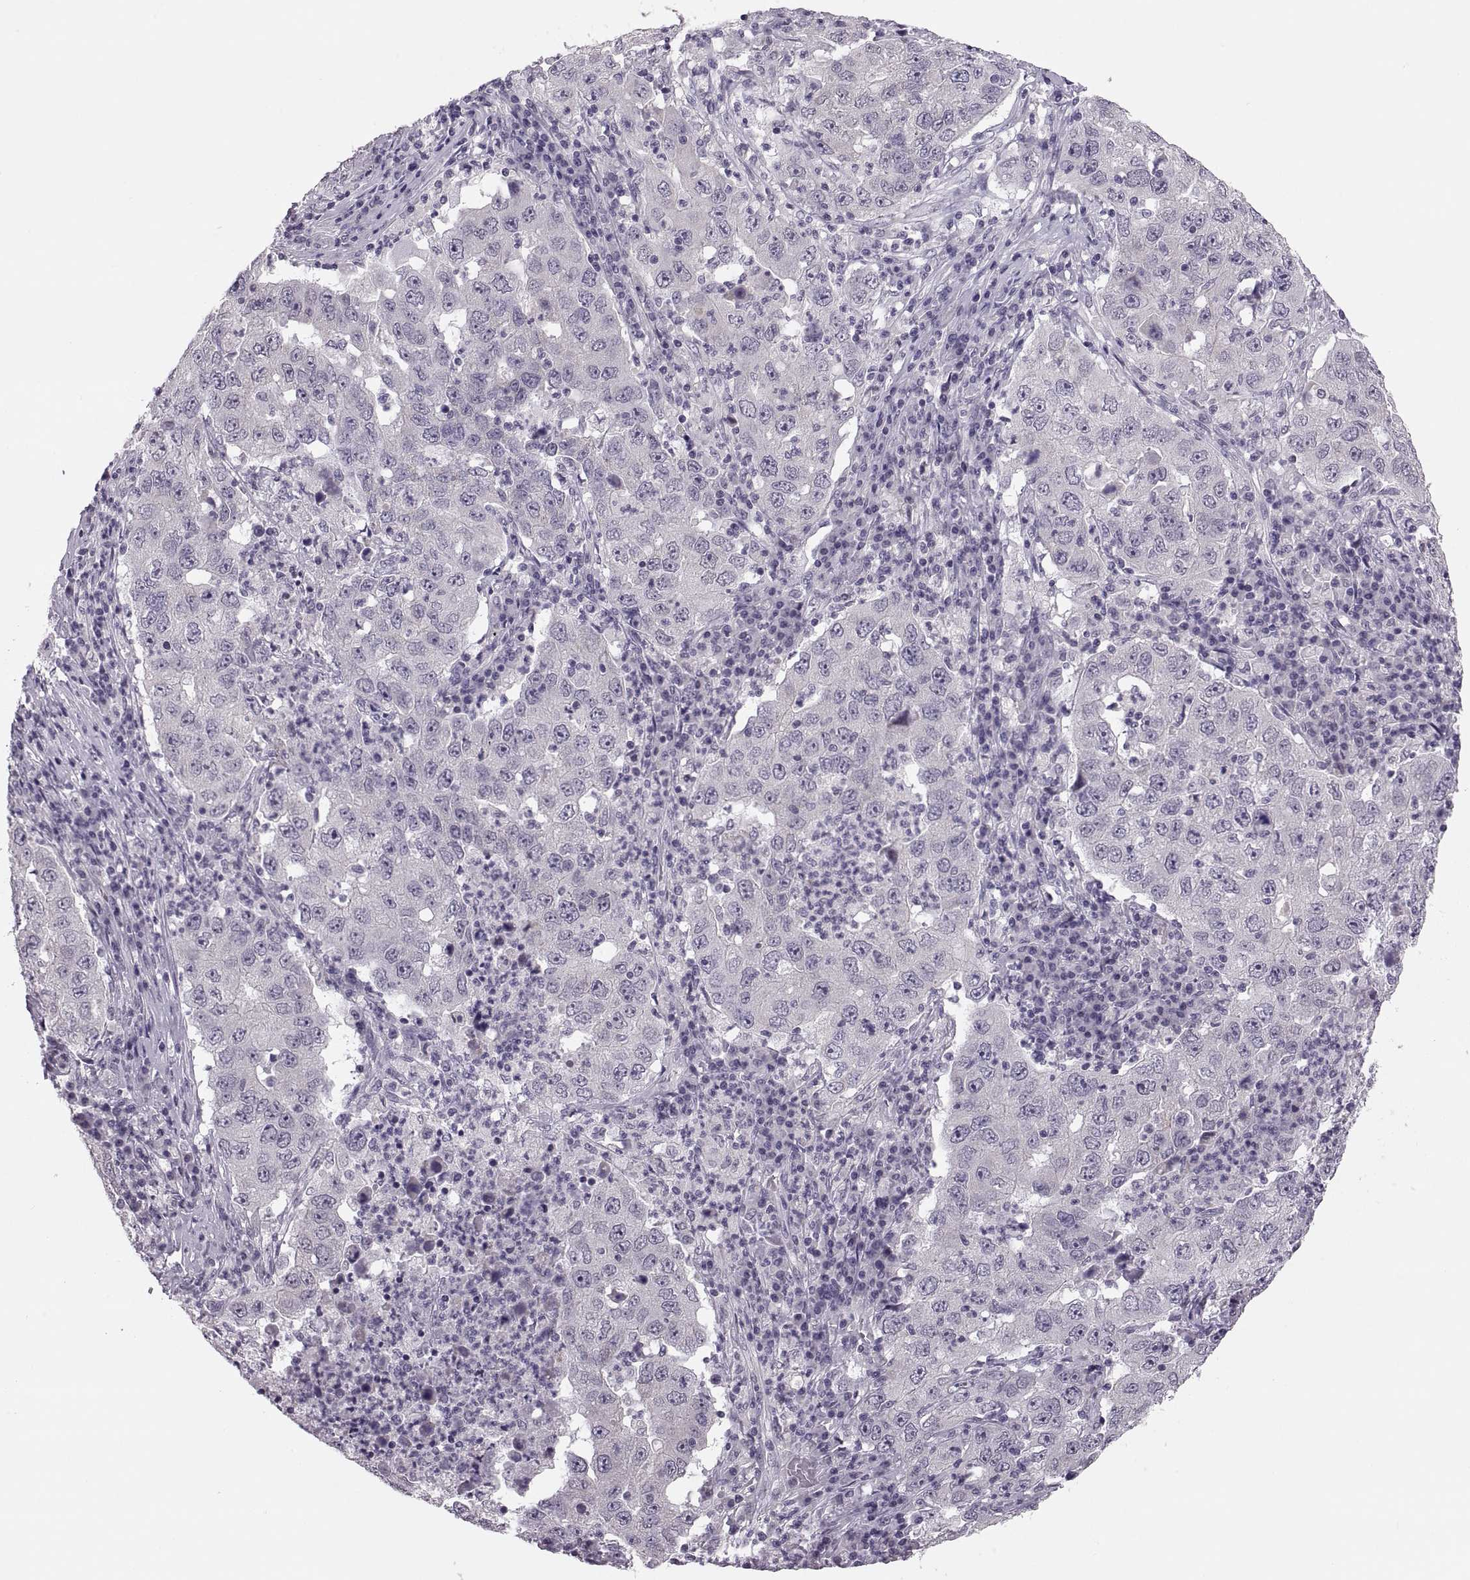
{"staining": {"intensity": "negative", "quantity": "none", "location": "none"}, "tissue": "lung cancer", "cell_type": "Tumor cells", "image_type": "cancer", "snomed": [{"axis": "morphology", "description": "Adenocarcinoma, NOS"}, {"axis": "topography", "description": "Lung"}], "caption": "Immunohistochemical staining of lung adenocarcinoma demonstrates no significant positivity in tumor cells.", "gene": "ADH6", "patient": {"sex": "male", "age": 73}}